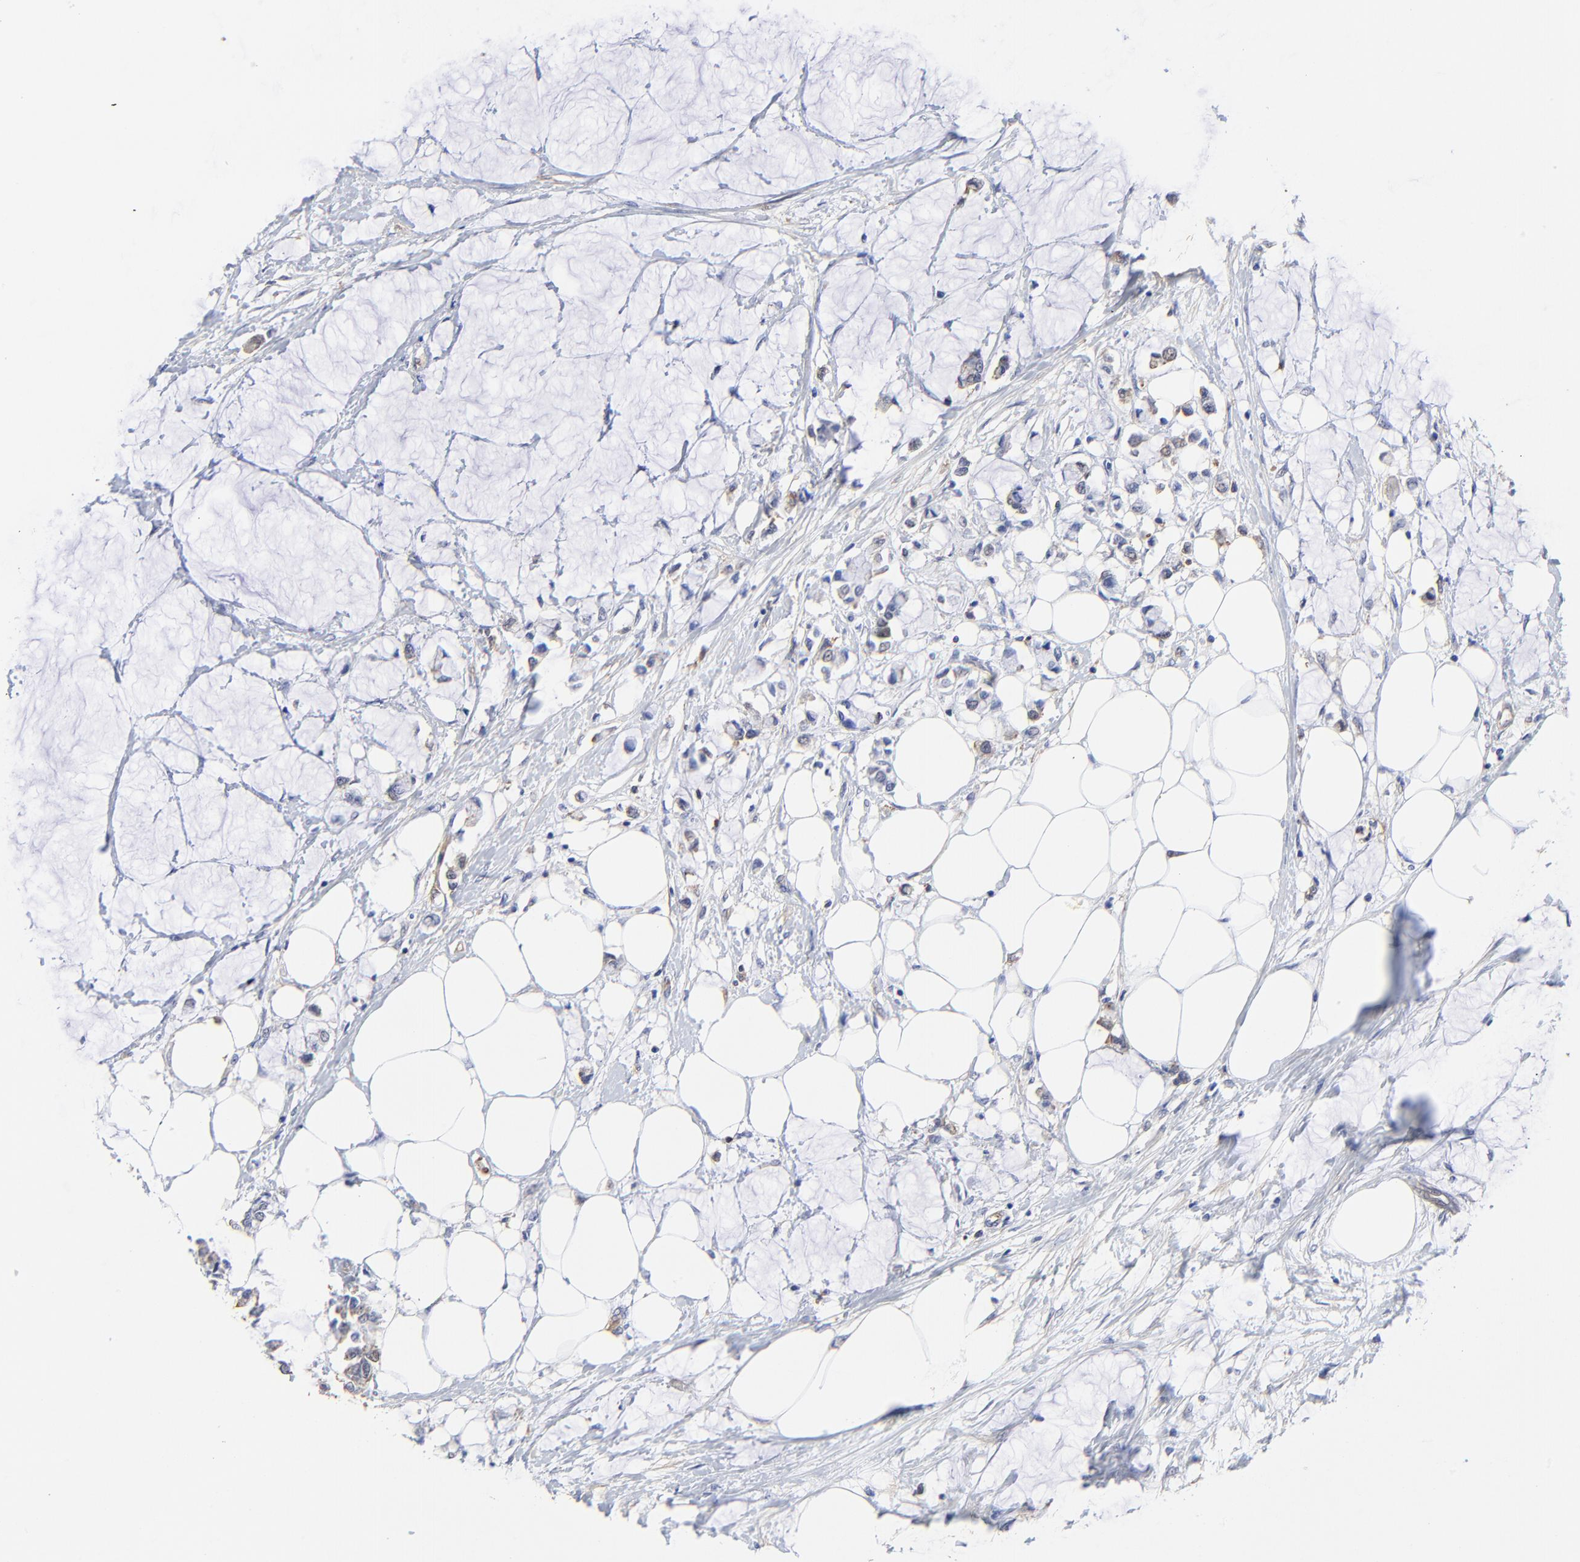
{"staining": {"intensity": "negative", "quantity": "none", "location": "none"}, "tissue": "colorectal cancer", "cell_type": "Tumor cells", "image_type": "cancer", "snomed": [{"axis": "morphology", "description": "Normal tissue, NOS"}, {"axis": "morphology", "description": "Adenocarcinoma, NOS"}, {"axis": "topography", "description": "Colon"}, {"axis": "topography", "description": "Peripheral nerve tissue"}], "caption": "This is an immunohistochemistry micrograph of colorectal cancer. There is no expression in tumor cells.", "gene": "TAGLN2", "patient": {"sex": "male", "age": 14}}